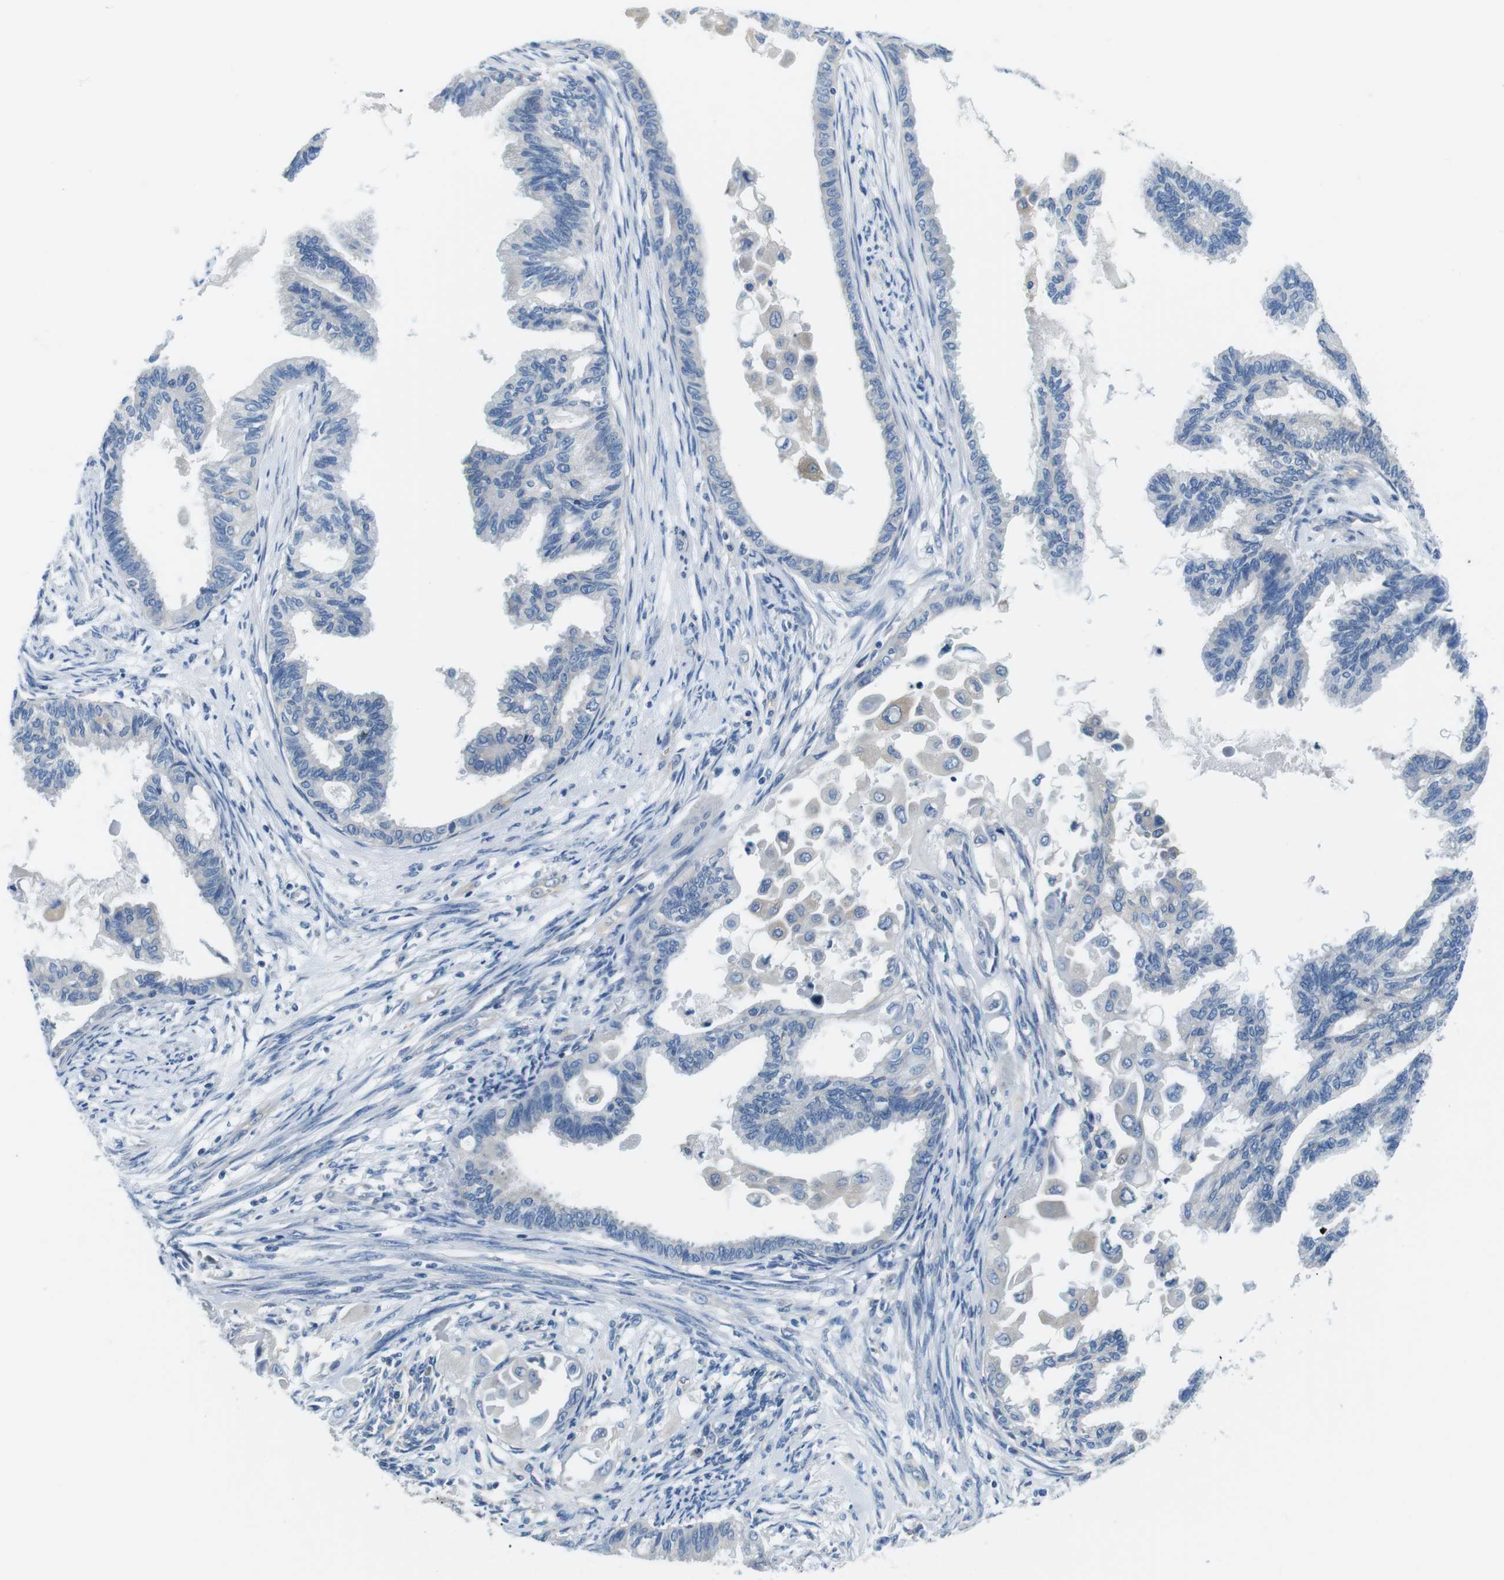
{"staining": {"intensity": "negative", "quantity": "none", "location": "none"}, "tissue": "cervical cancer", "cell_type": "Tumor cells", "image_type": "cancer", "snomed": [{"axis": "morphology", "description": "Normal tissue, NOS"}, {"axis": "morphology", "description": "Adenocarcinoma, NOS"}, {"axis": "topography", "description": "Cervix"}, {"axis": "topography", "description": "Endometrium"}], "caption": "An image of adenocarcinoma (cervical) stained for a protein reveals no brown staining in tumor cells.", "gene": "DENND4C", "patient": {"sex": "female", "age": 86}}